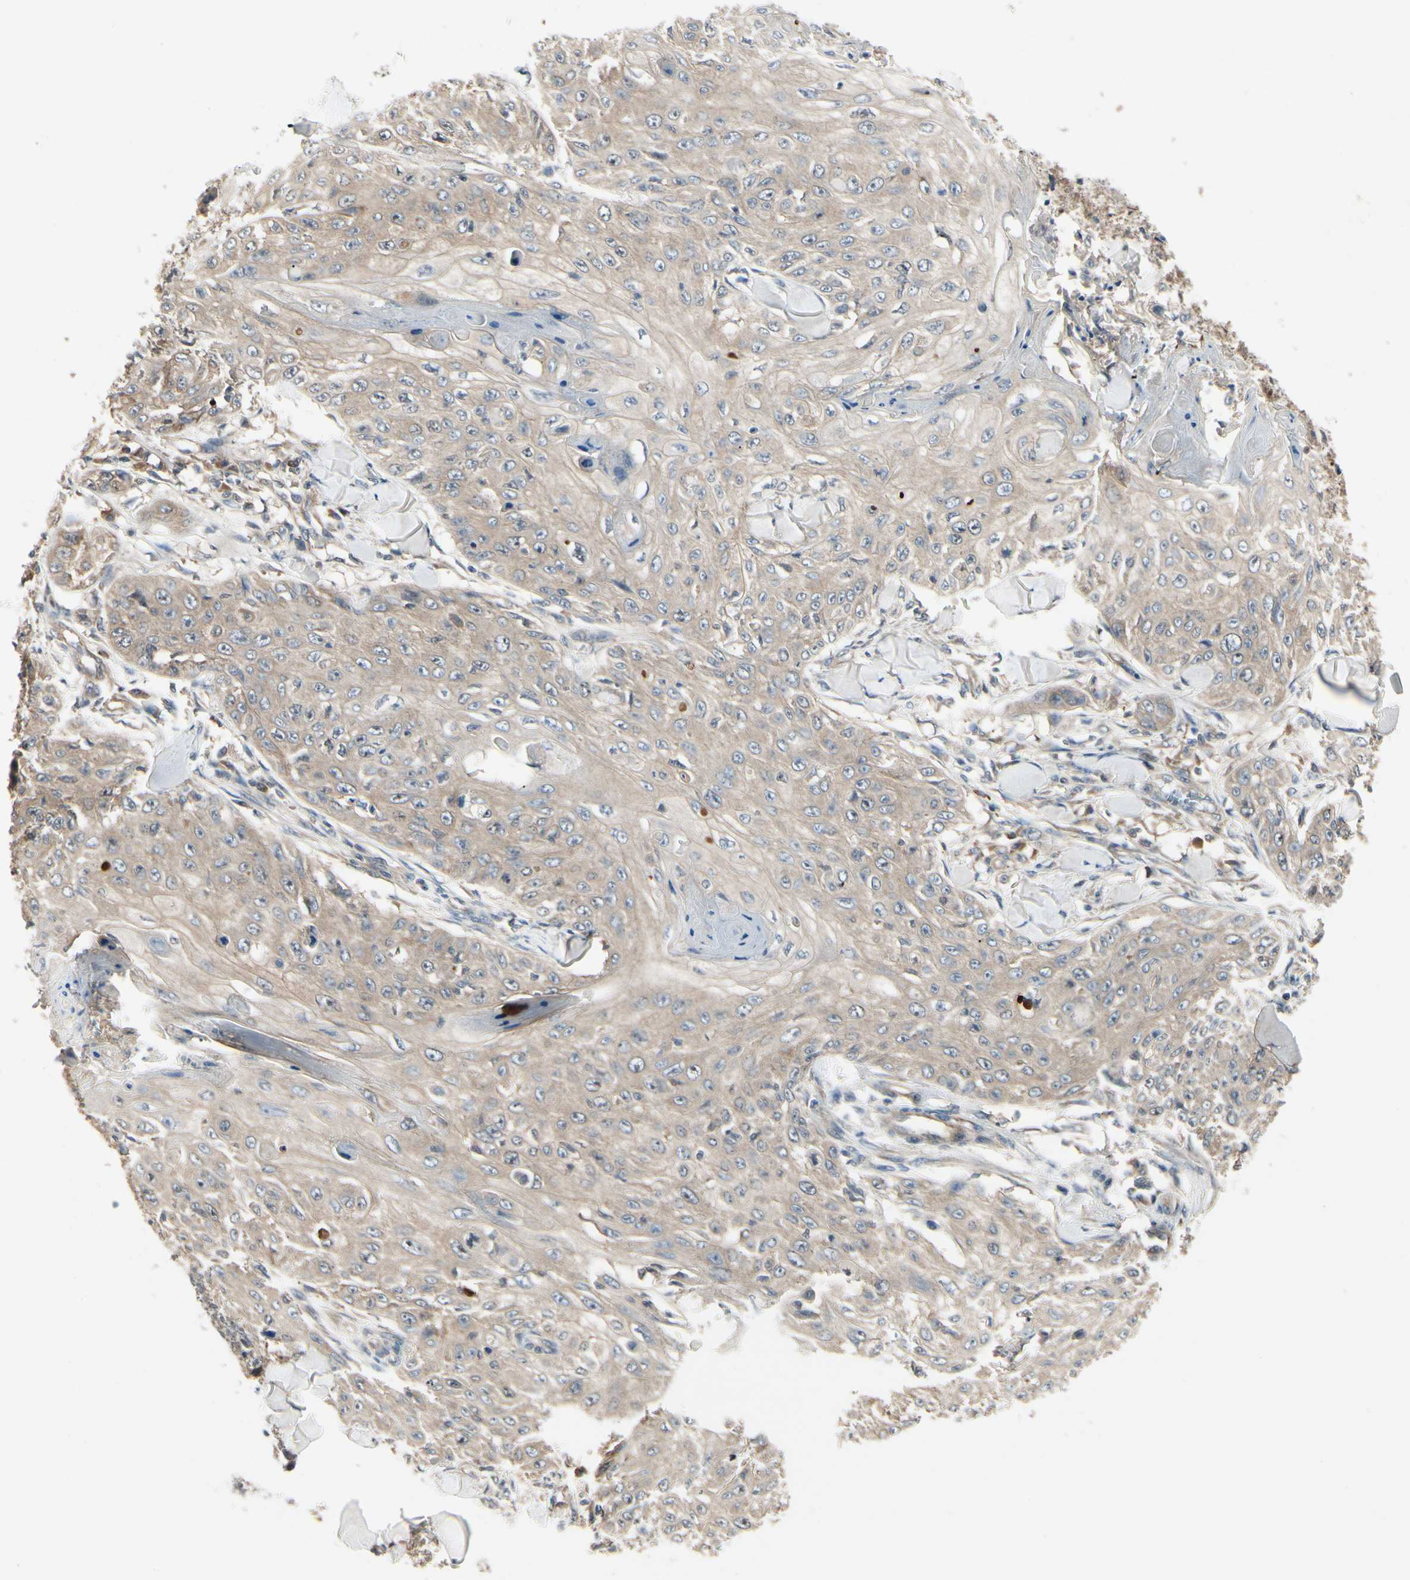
{"staining": {"intensity": "moderate", "quantity": ">75%", "location": "cytoplasmic/membranous"}, "tissue": "skin cancer", "cell_type": "Tumor cells", "image_type": "cancer", "snomed": [{"axis": "morphology", "description": "Squamous cell carcinoma, NOS"}, {"axis": "topography", "description": "Skin"}], "caption": "Moderate cytoplasmic/membranous protein expression is identified in approximately >75% of tumor cells in squamous cell carcinoma (skin).", "gene": "RNF14", "patient": {"sex": "male", "age": 86}}